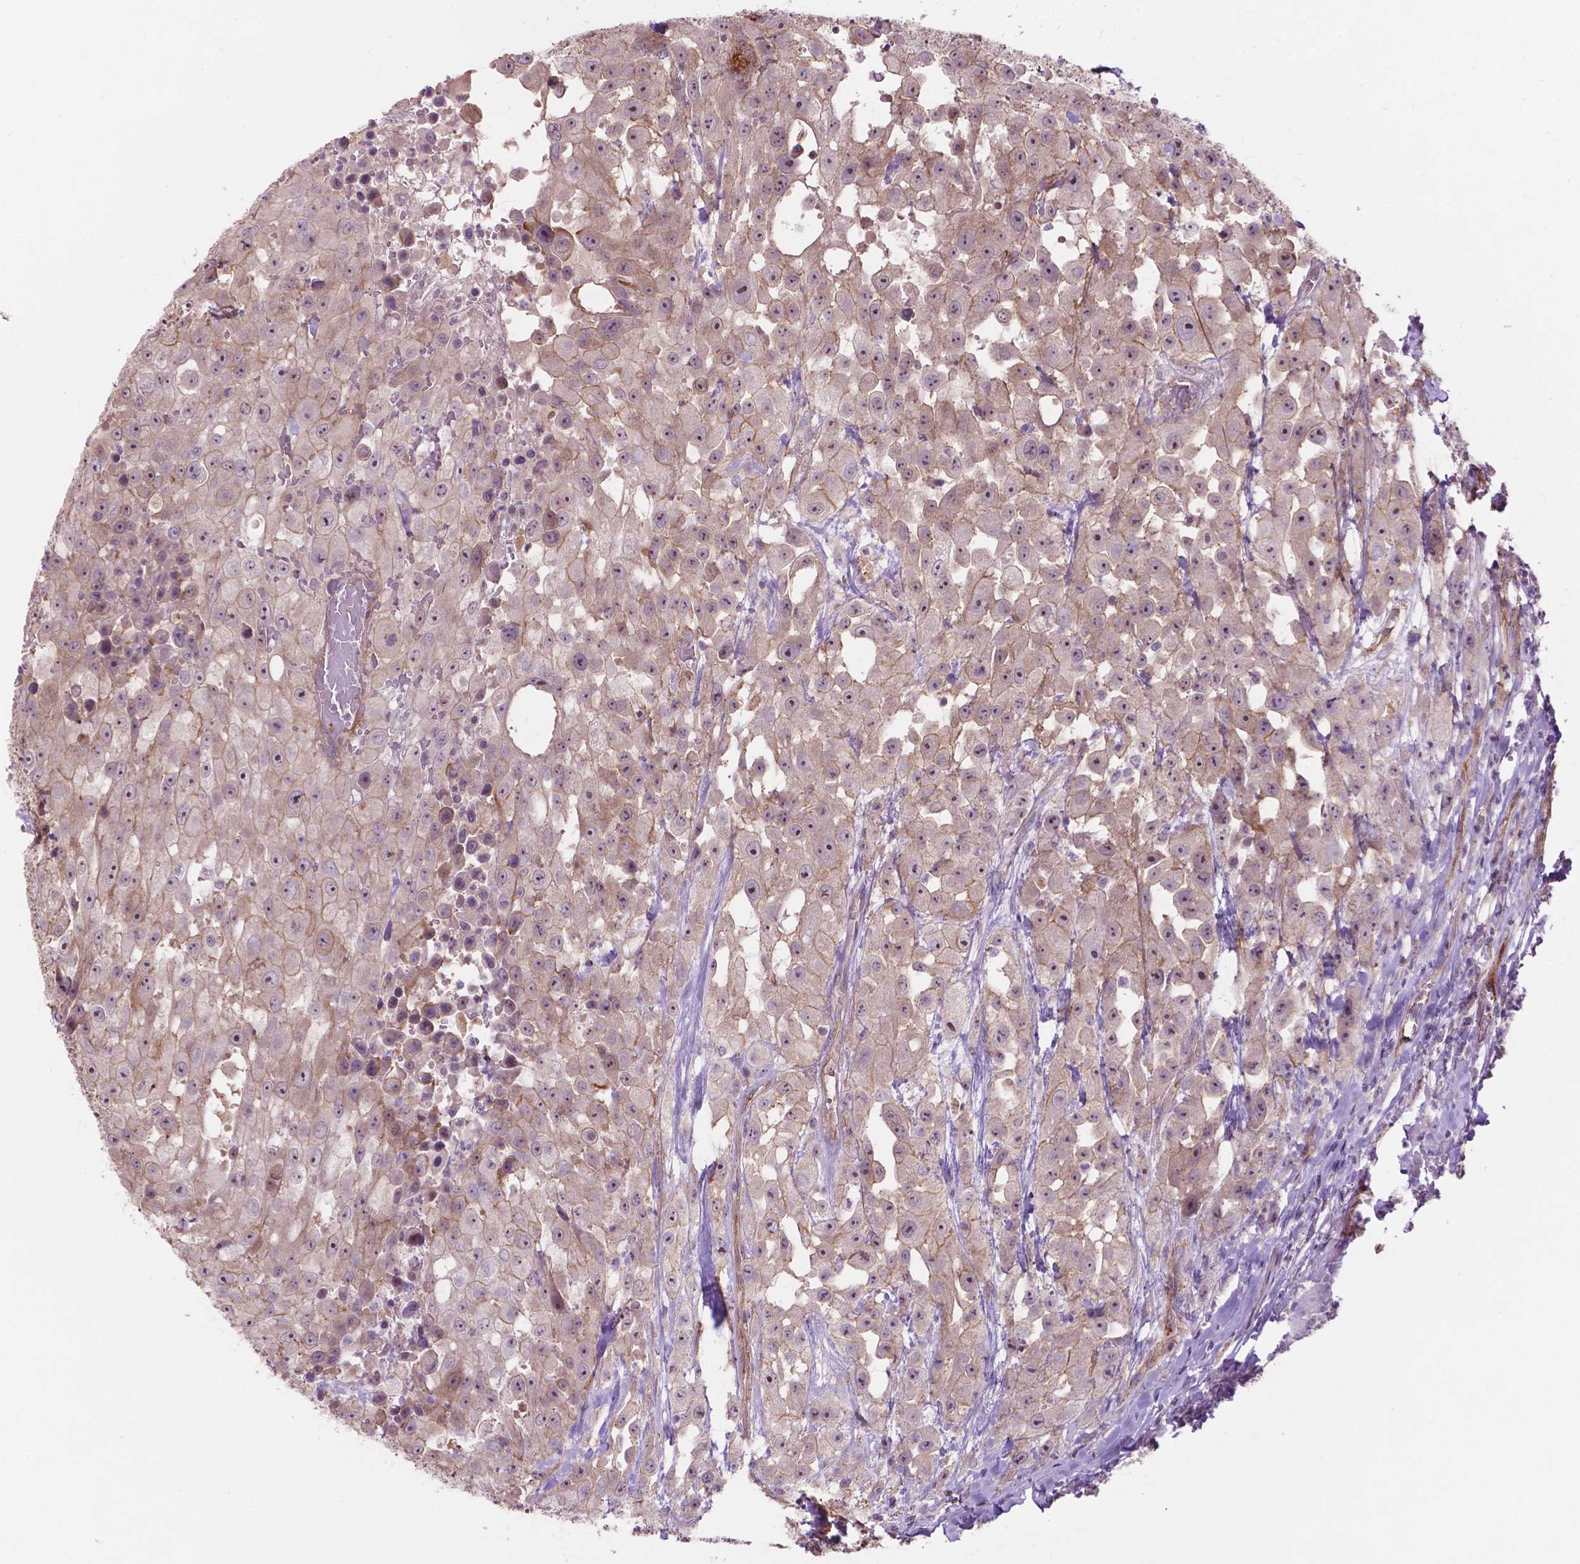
{"staining": {"intensity": "weak", "quantity": ">75%", "location": "cytoplasmic/membranous"}, "tissue": "urothelial cancer", "cell_type": "Tumor cells", "image_type": "cancer", "snomed": [{"axis": "morphology", "description": "Urothelial carcinoma, High grade"}, {"axis": "topography", "description": "Urinary bladder"}], "caption": "A brown stain highlights weak cytoplasmic/membranous expression of a protein in urothelial carcinoma (high-grade) tumor cells. The protein is stained brown, and the nuclei are stained in blue (DAB (3,3'-diaminobenzidine) IHC with brightfield microscopy, high magnification).", "gene": "ARL5C", "patient": {"sex": "male", "age": 79}}